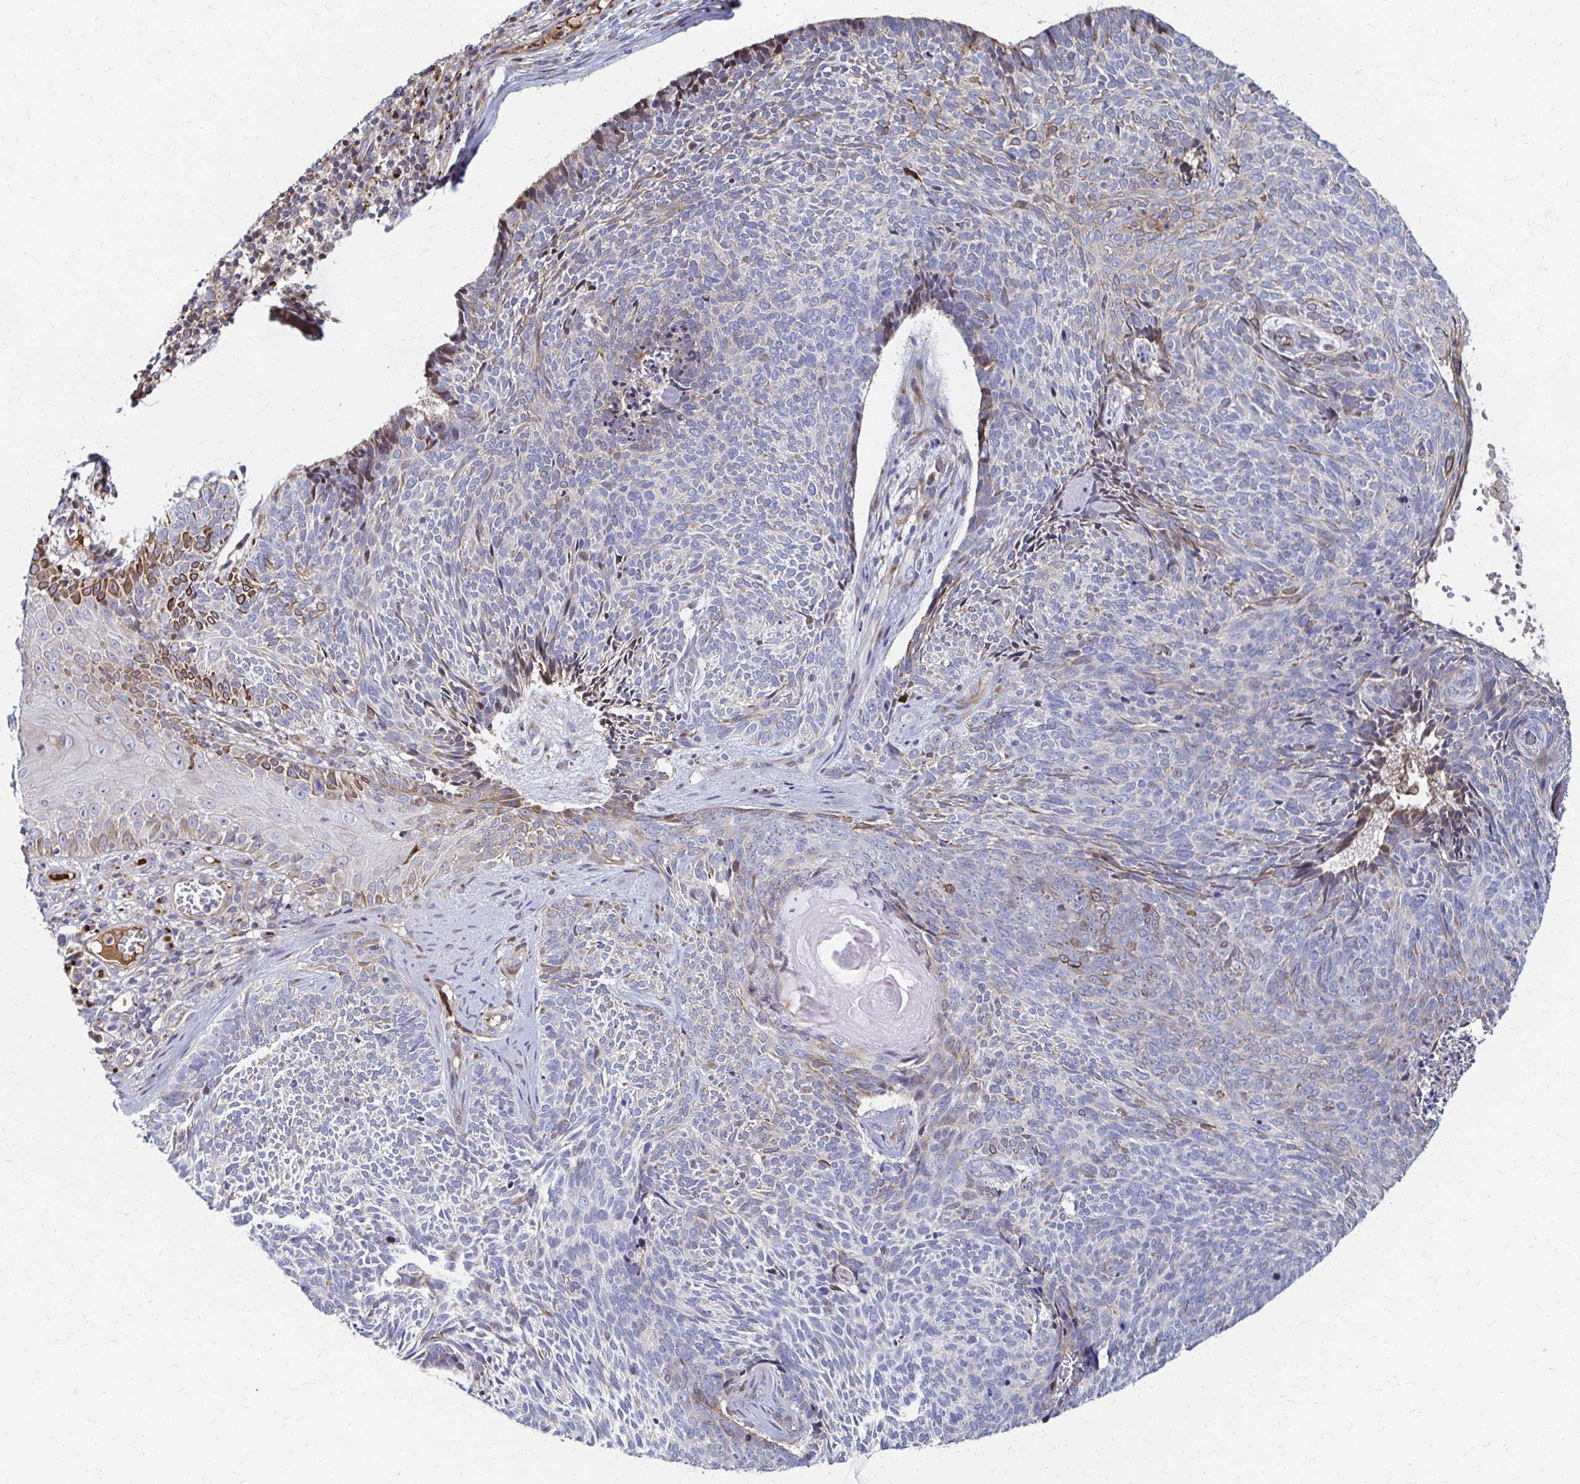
{"staining": {"intensity": "negative", "quantity": "none", "location": "none"}, "tissue": "skin cancer", "cell_type": "Tumor cells", "image_type": "cancer", "snomed": [{"axis": "morphology", "description": "Basal cell carcinoma"}, {"axis": "topography", "description": "Skin"}], "caption": "The photomicrograph shows no staining of tumor cells in basal cell carcinoma (skin).", "gene": "MAN1A1", "patient": {"sex": "female", "age": 80}}